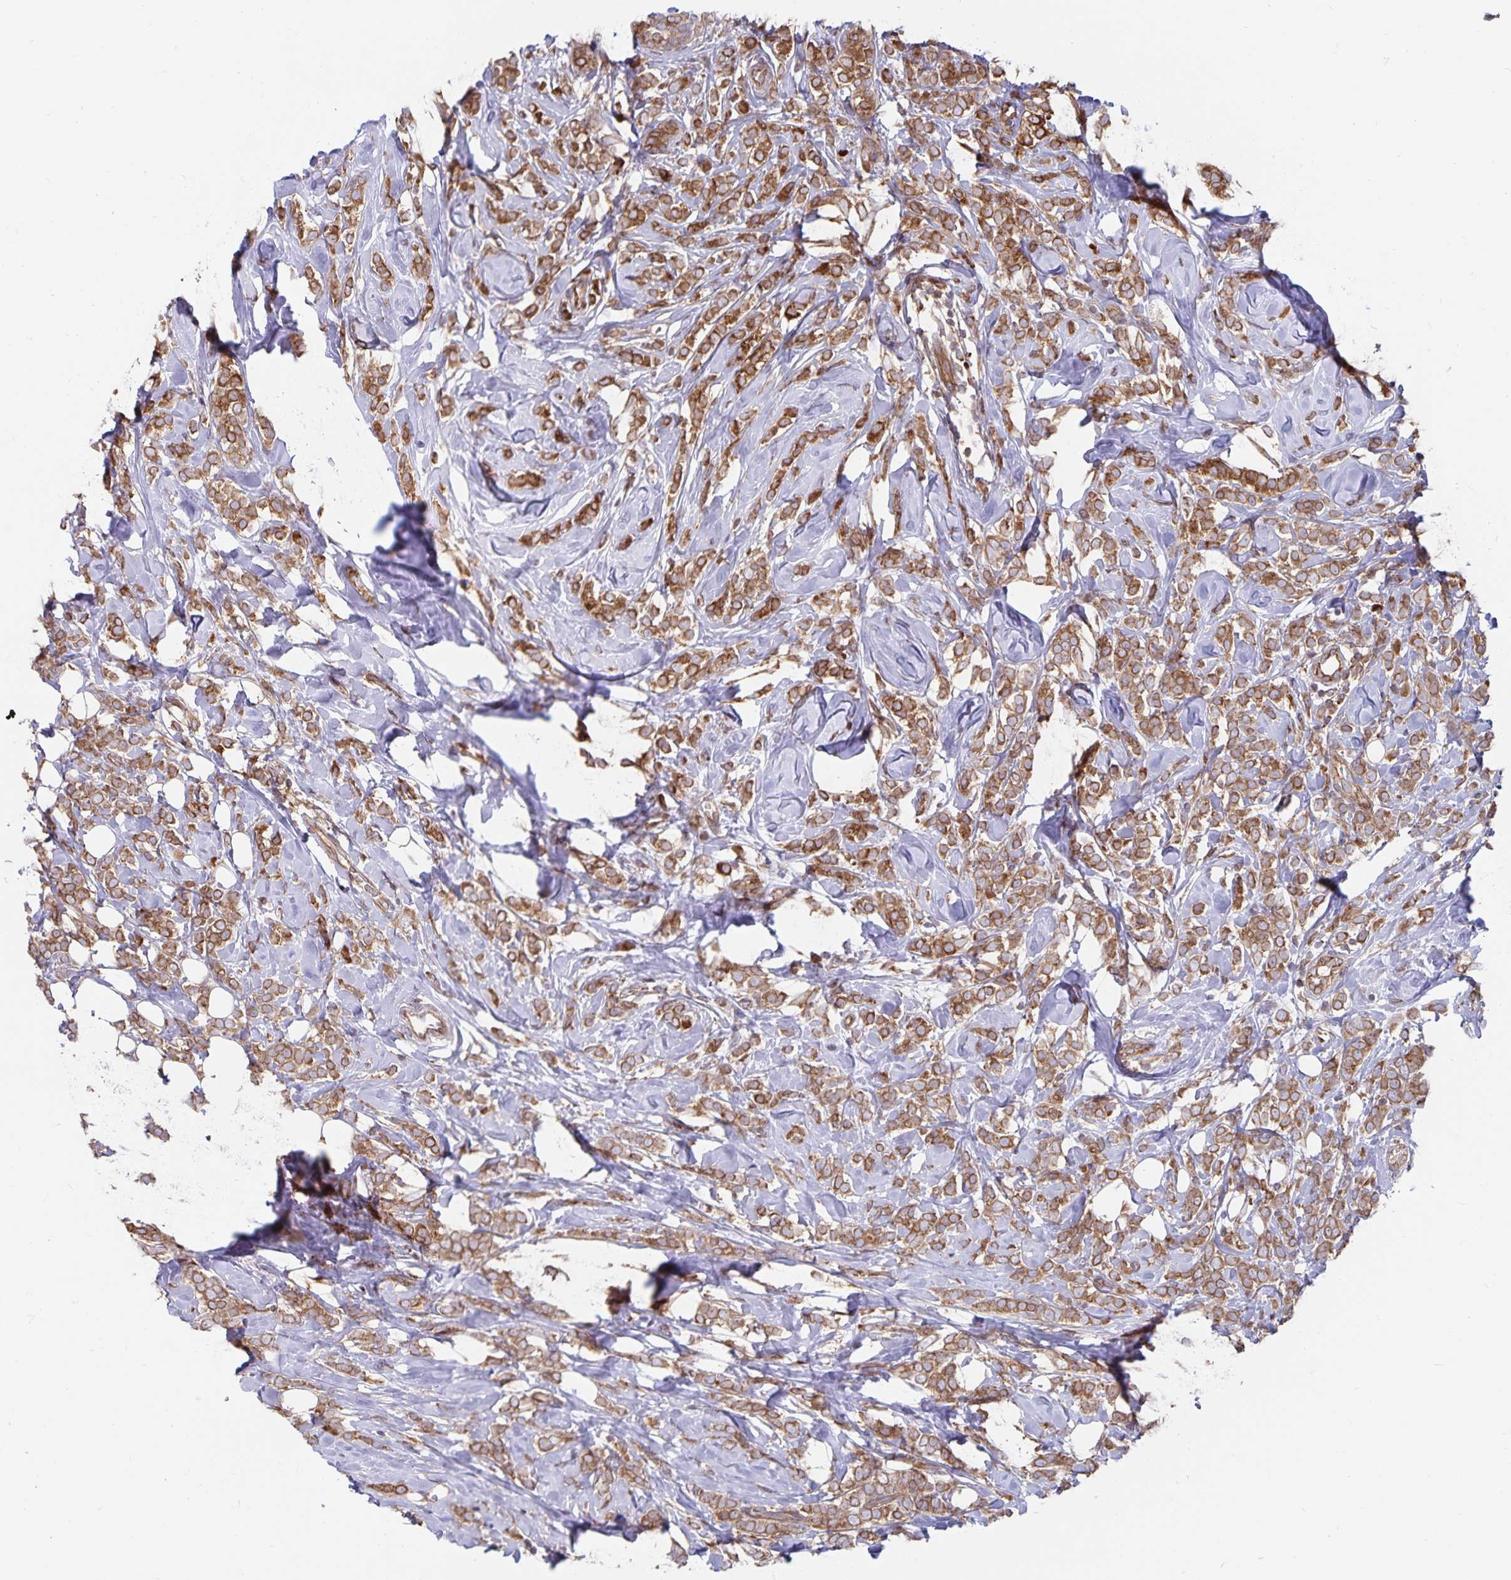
{"staining": {"intensity": "moderate", "quantity": ">75%", "location": "cytoplasmic/membranous"}, "tissue": "breast cancer", "cell_type": "Tumor cells", "image_type": "cancer", "snomed": [{"axis": "morphology", "description": "Lobular carcinoma"}, {"axis": "topography", "description": "Breast"}], "caption": "Tumor cells display medium levels of moderate cytoplasmic/membranous expression in about >75% of cells in human lobular carcinoma (breast). The protein of interest is stained brown, and the nuclei are stained in blue (DAB IHC with brightfield microscopy, high magnification).", "gene": "SEC62", "patient": {"sex": "female", "age": 49}}